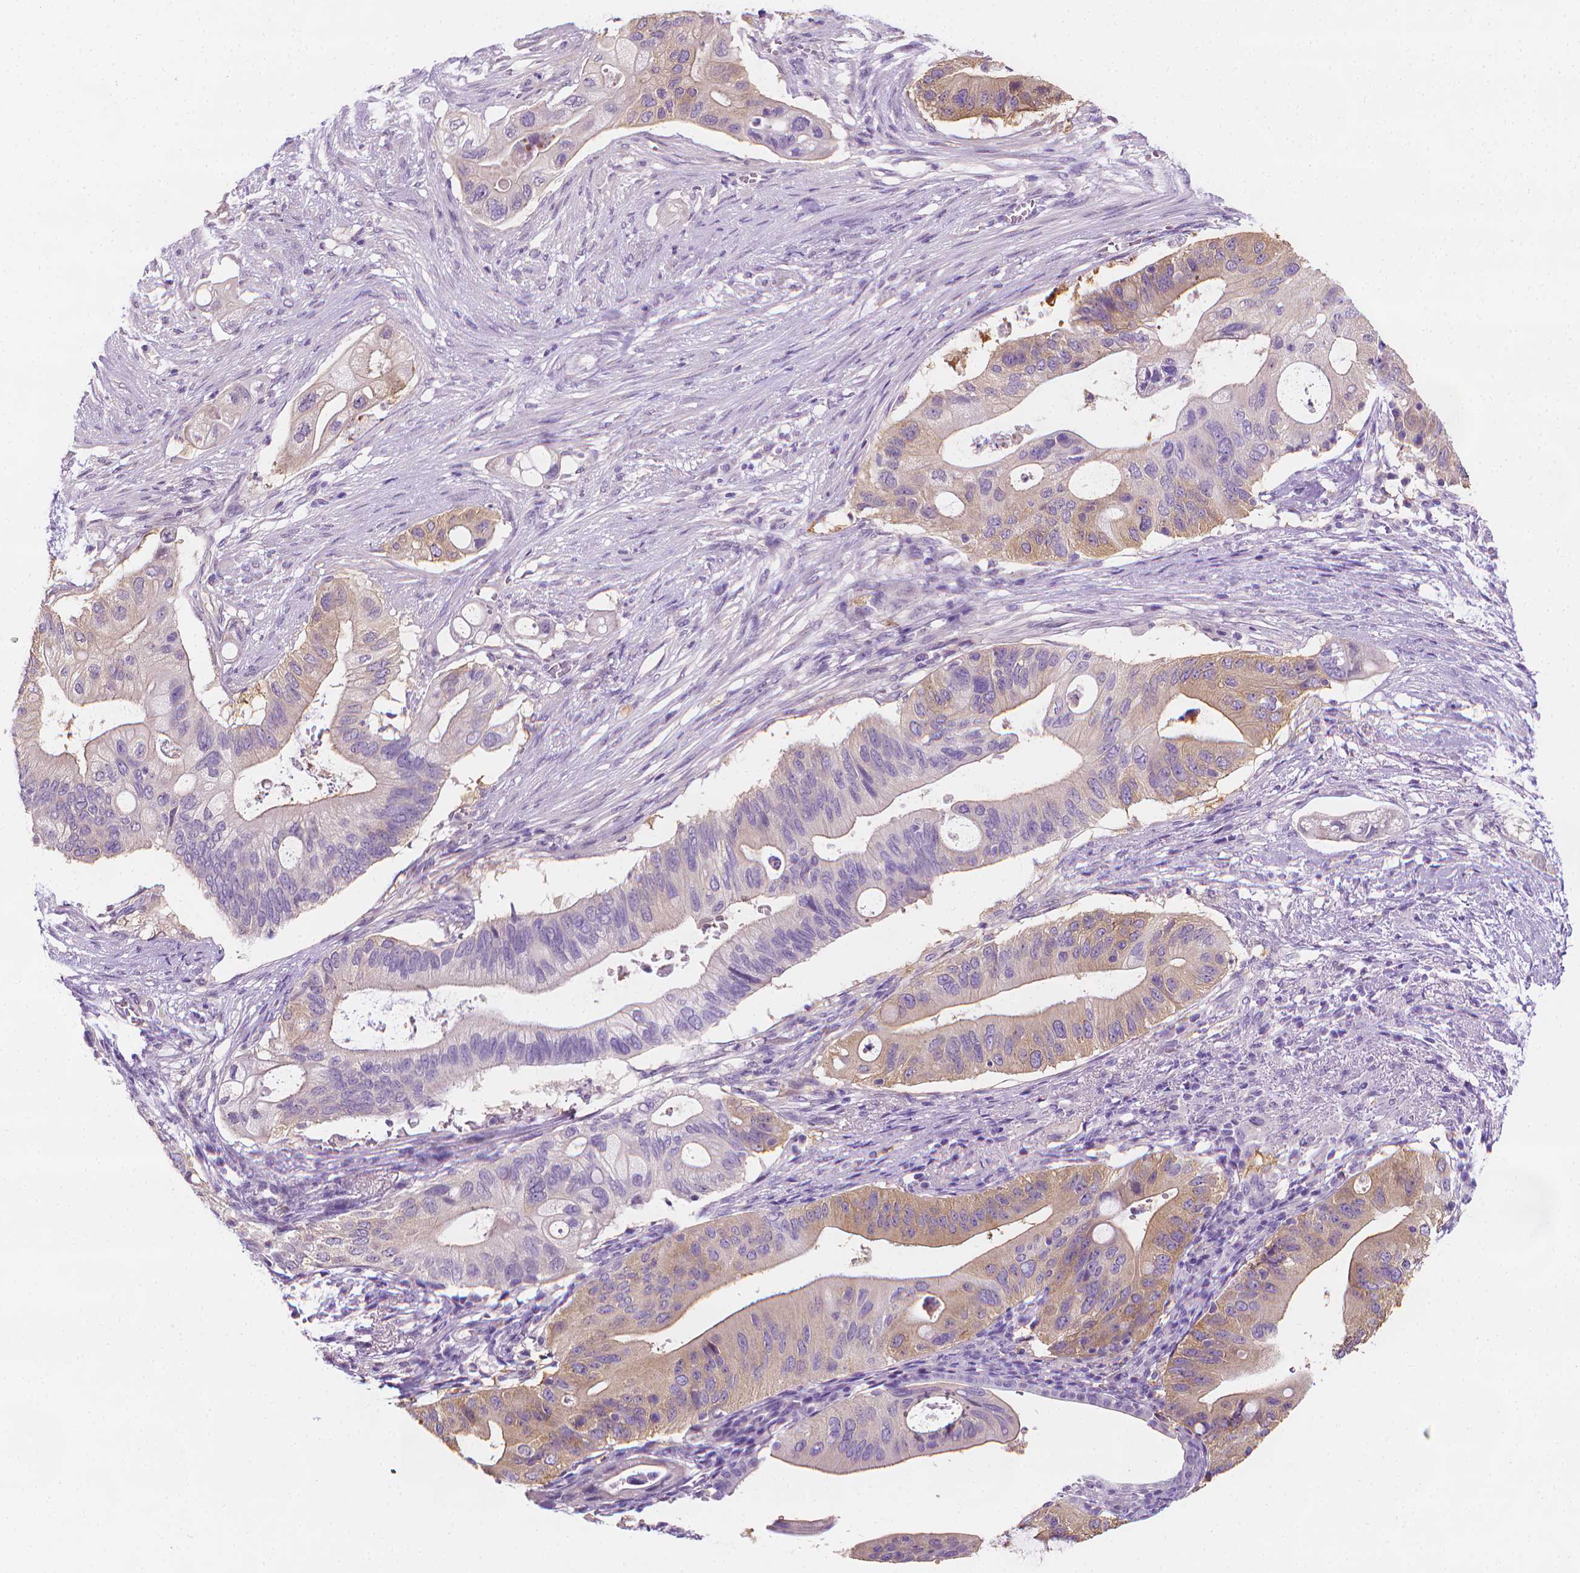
{"staining": {"intensity": "weak", "quantity": "25%-75%", "location": "cytoplasmic/membranous"}, "tissue": "pancreatic cancer", "cell_type": "Tumor cells", "image_type": "cancer", "snomed": [{"axis": "morphology", "description": "Adenocarcinoma, NOS"}, {"axis": "topography", "description": "Pancreas"}], "caption": "Protein staining of pancreatic adenocarcinoma tissue displays weak cytoplasmic/membranous positivity in about 25%-75% of tumor cells. (IHC, brightfield microscopy, high magnification).", "gene": "FASN", "patient": {"sex": "female", "age": 72}}